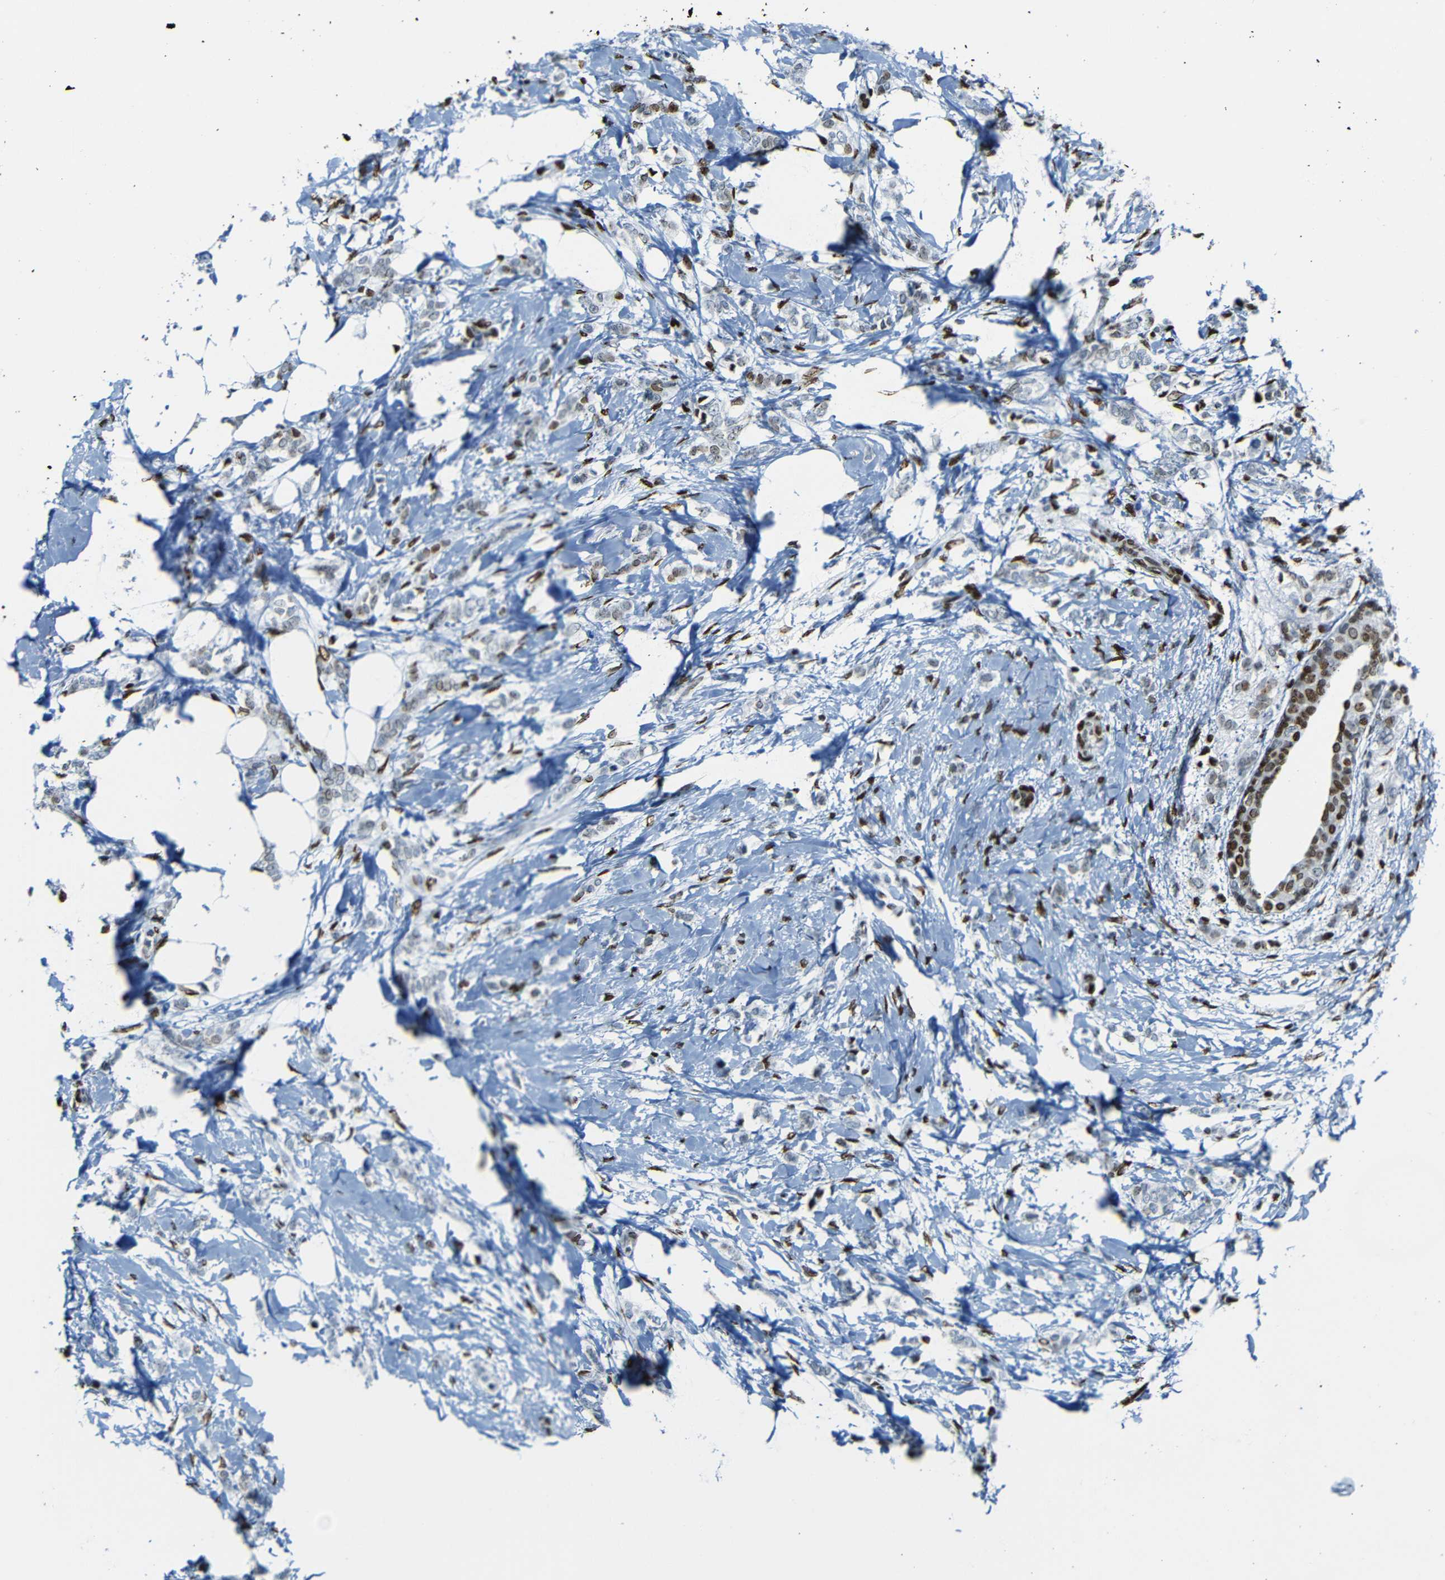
{"staining": {"intensity": "strong", "quantity": ">75%", "location": "nuclear"}, "tissue": "breast cancer", "cell_type": "Tumor cells", "image_type": "cancer", "snomed": [{"axis": "morphology", "description": "Lobular carcinoma, in situ"}, {"axis": "morphology", "description": "Lobular carcinoma"}, {"axis": "topography", "description": "Breast"}], "caption": "A brown stain labels strong nuclear positivity of a protein in human lobular carcinoma in situ (breast) tumor cells. The staining was performed using DAB (3,3'-diaminobenzidine) to visualize the protein expression in brown, while the nuclei were stained in blue with hematoxylin (Magnification: 20x).", "gene": "NPIPB15", "patient": {"sex": "female", "age": 41}}